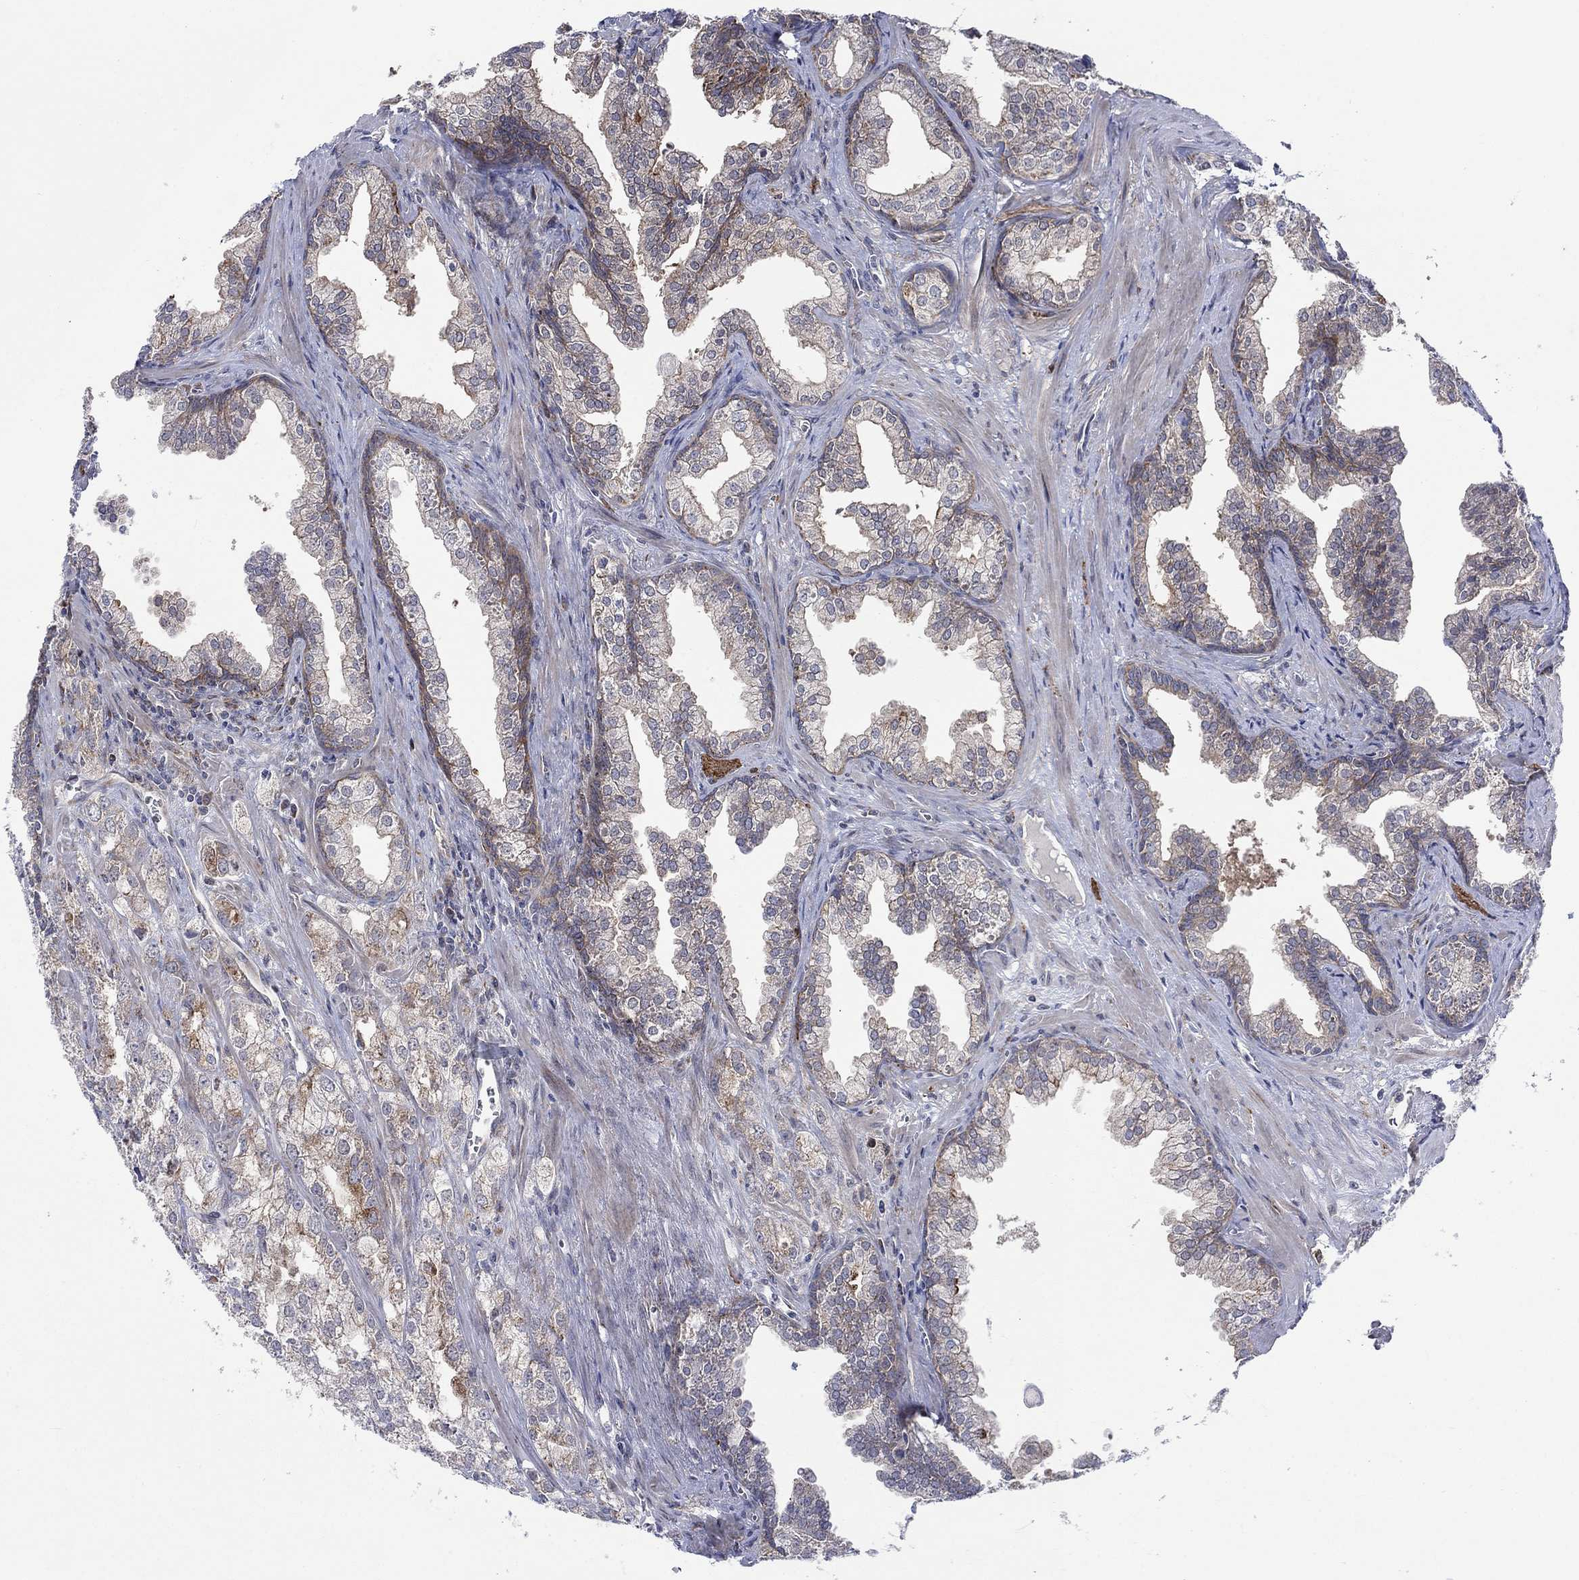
{"staining": {"intensity": "weak", "quantity": "25%-75%", "location": "cytoplasmic/membranous"}, "tissue": "prostate cancer", "cell_type": "Tumor cells", "image_type": "cancer", "snomed": [{"axis": "morphology", "description": "Adenocarcinoma, NOS"}, {"axis": "topography", "description": "Prostate"}], "caption": "There is low levels of weak cytoplasmic/membranous staining in tumor cells of prostate adenocarcinoma, as demonstrated by immunohistochemical staining (brown color).", "gene": "SLC35F2", "patient": {"sex": "male", "age": 70}}